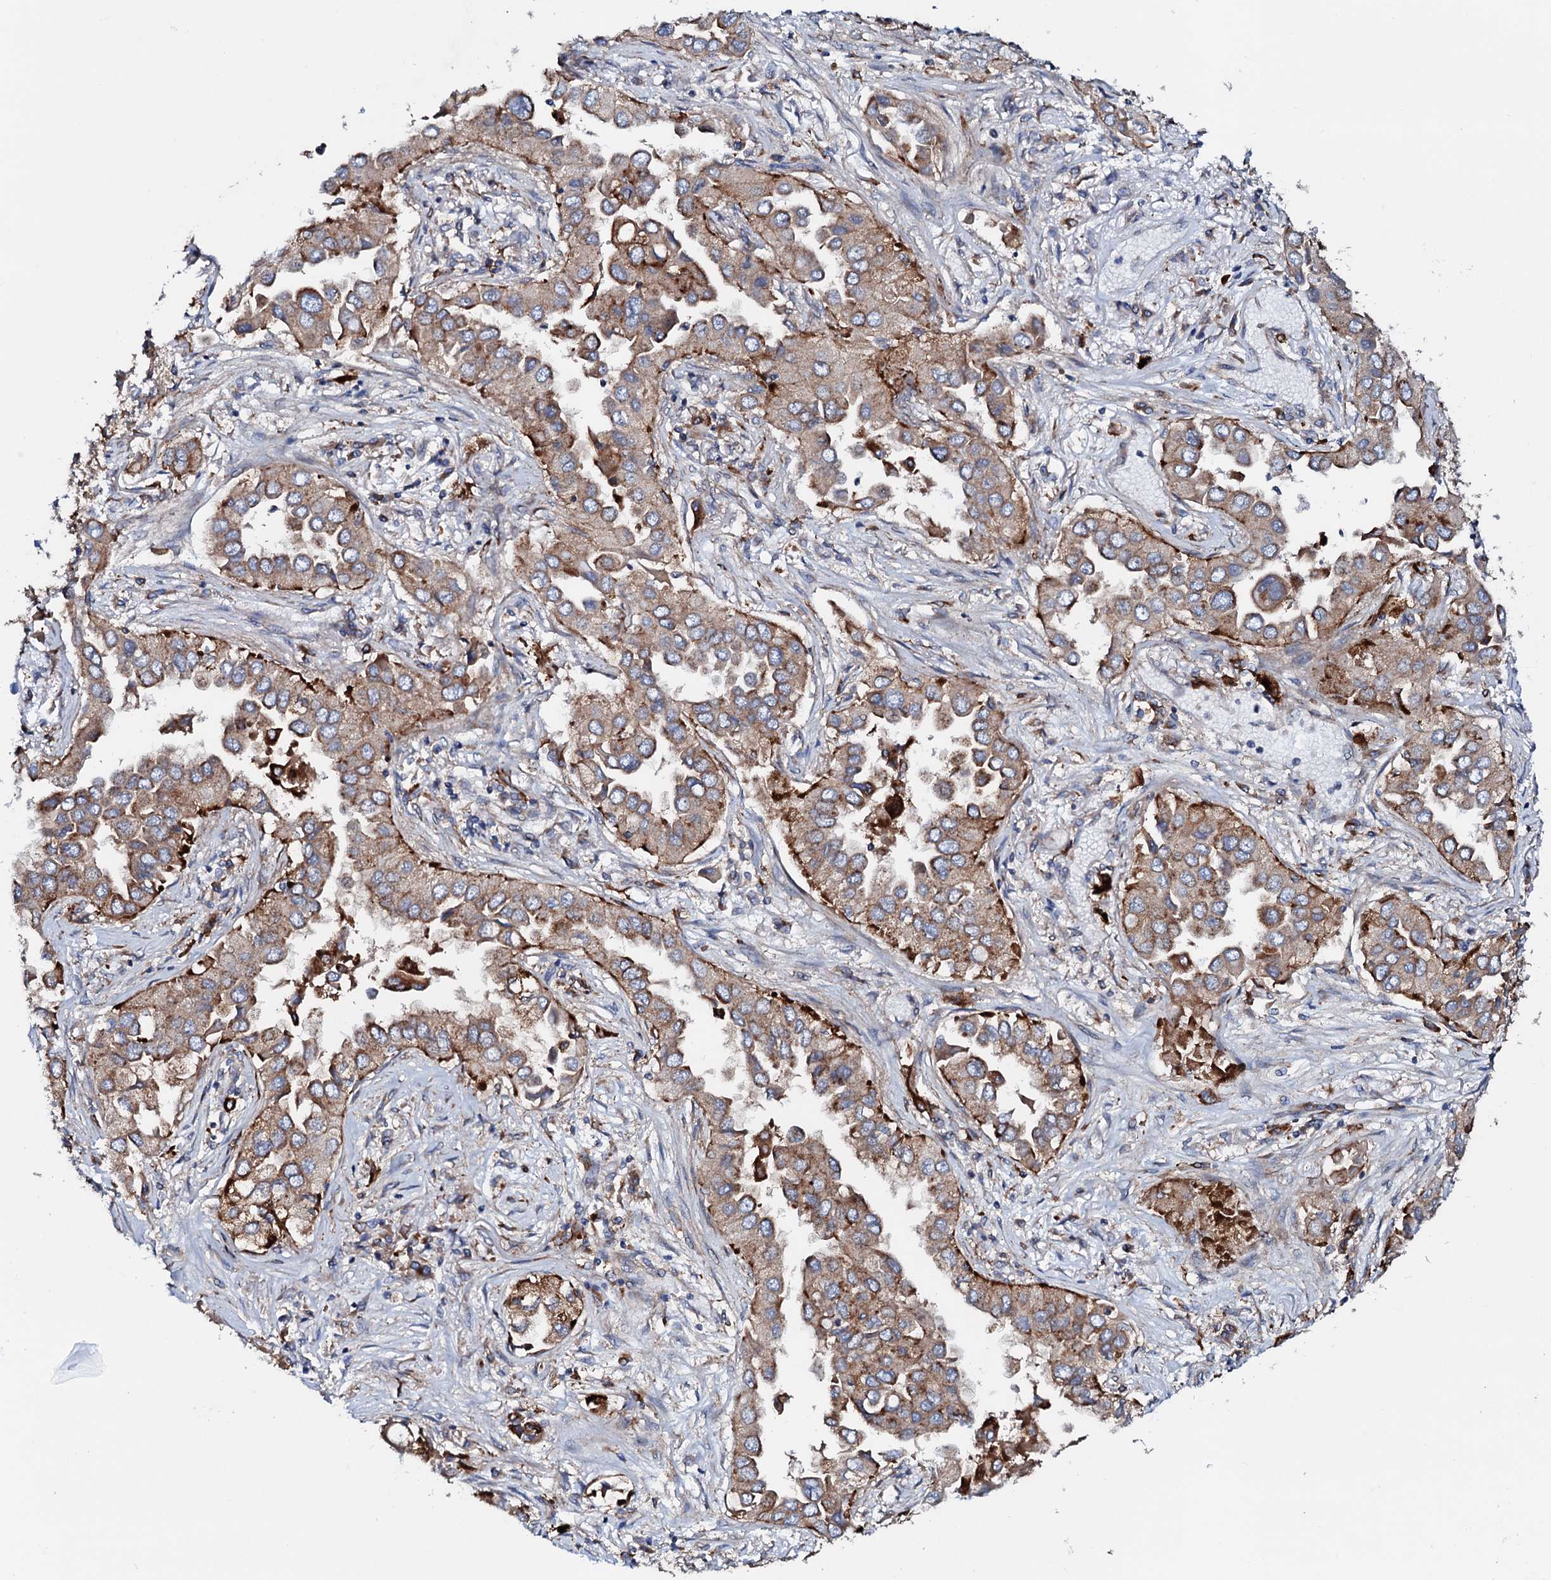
{"staining": {"intensity": "moderate", "quantity": ">75%", "location": "cytoplasmic/membranous"}, "tissue": "lung cancer", "cell_type": "Tumor cells", "image_type": "cancer", "snomed": [{"axis": "morphology", "description": "Adenocarcinoma, NOS"}, {"axis": "topography", "description": "Lung"}], "caption": "The histopathology image shows a brown stain indicating the presence of a protein in the cytoplasmic/membranous of tumor cells in lung cancer (adenocarcinoma).", "gene": "P2RX4", "patient": {"sex": "female", "age": 76}}